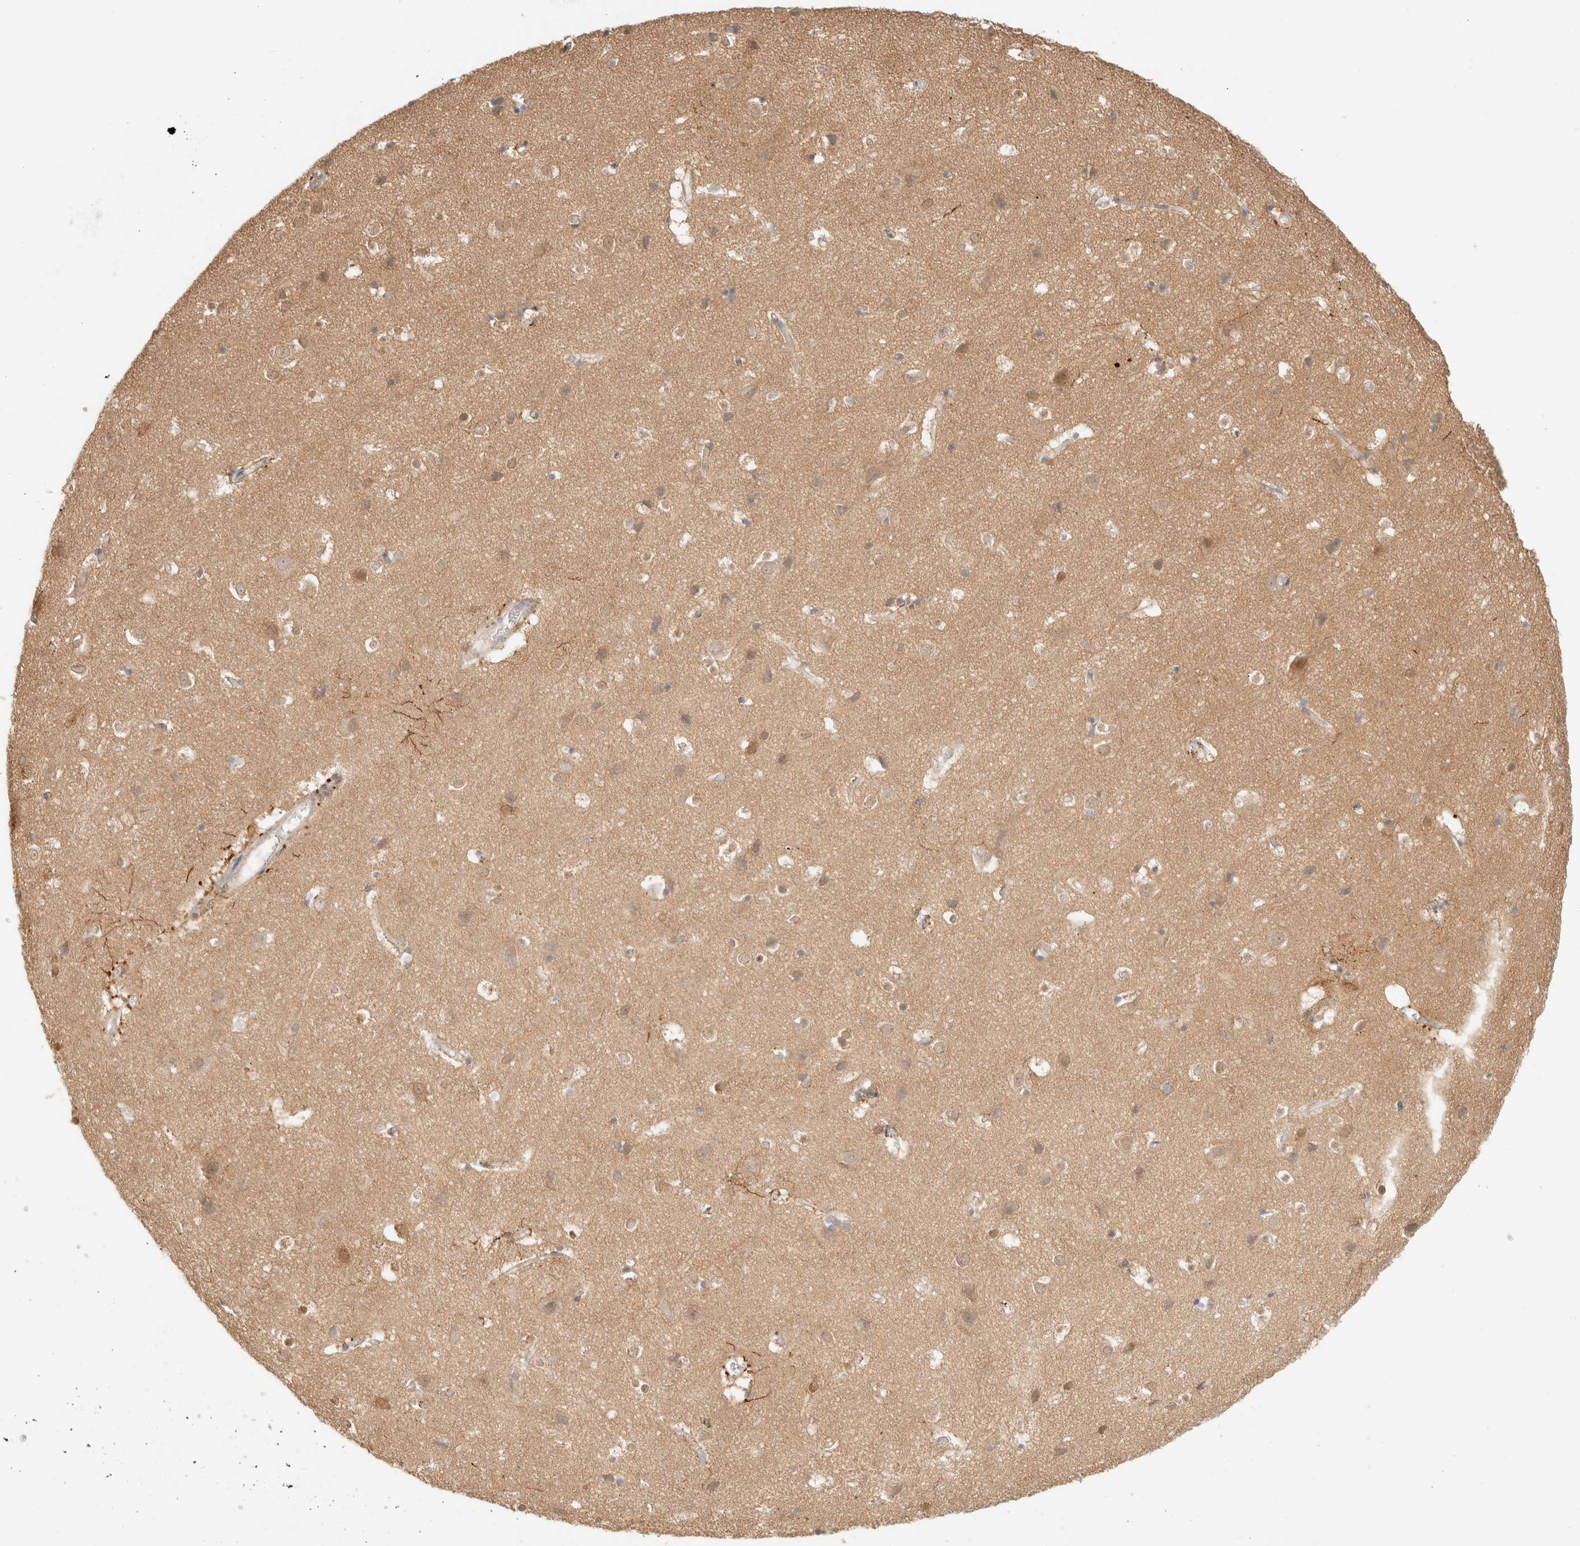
{"staining": {"intensity": "negative", "quantity": "none", "location": "none"}, "tissue": "cerebral cortex", "cell_type": "Endothelial cells", "image_type": "normal", "snomed": [{"axis": "morphology", "description": "Normal tissue, NOS"}, {"axis": "topography", "description": "Cerebral cortex"}], "caption": "A photomicrograph of human cerebral cortex is negative for staining in endothelial cells. The staining was performed using DAB (3,3'-diaminobenzidine) to visualize the protein expression in brown, while the nuclei were stained in blue with hematoxylin (Magnification: 20x).", "gene": "GPI", "patient": {"sex": "male", "age": 54}}